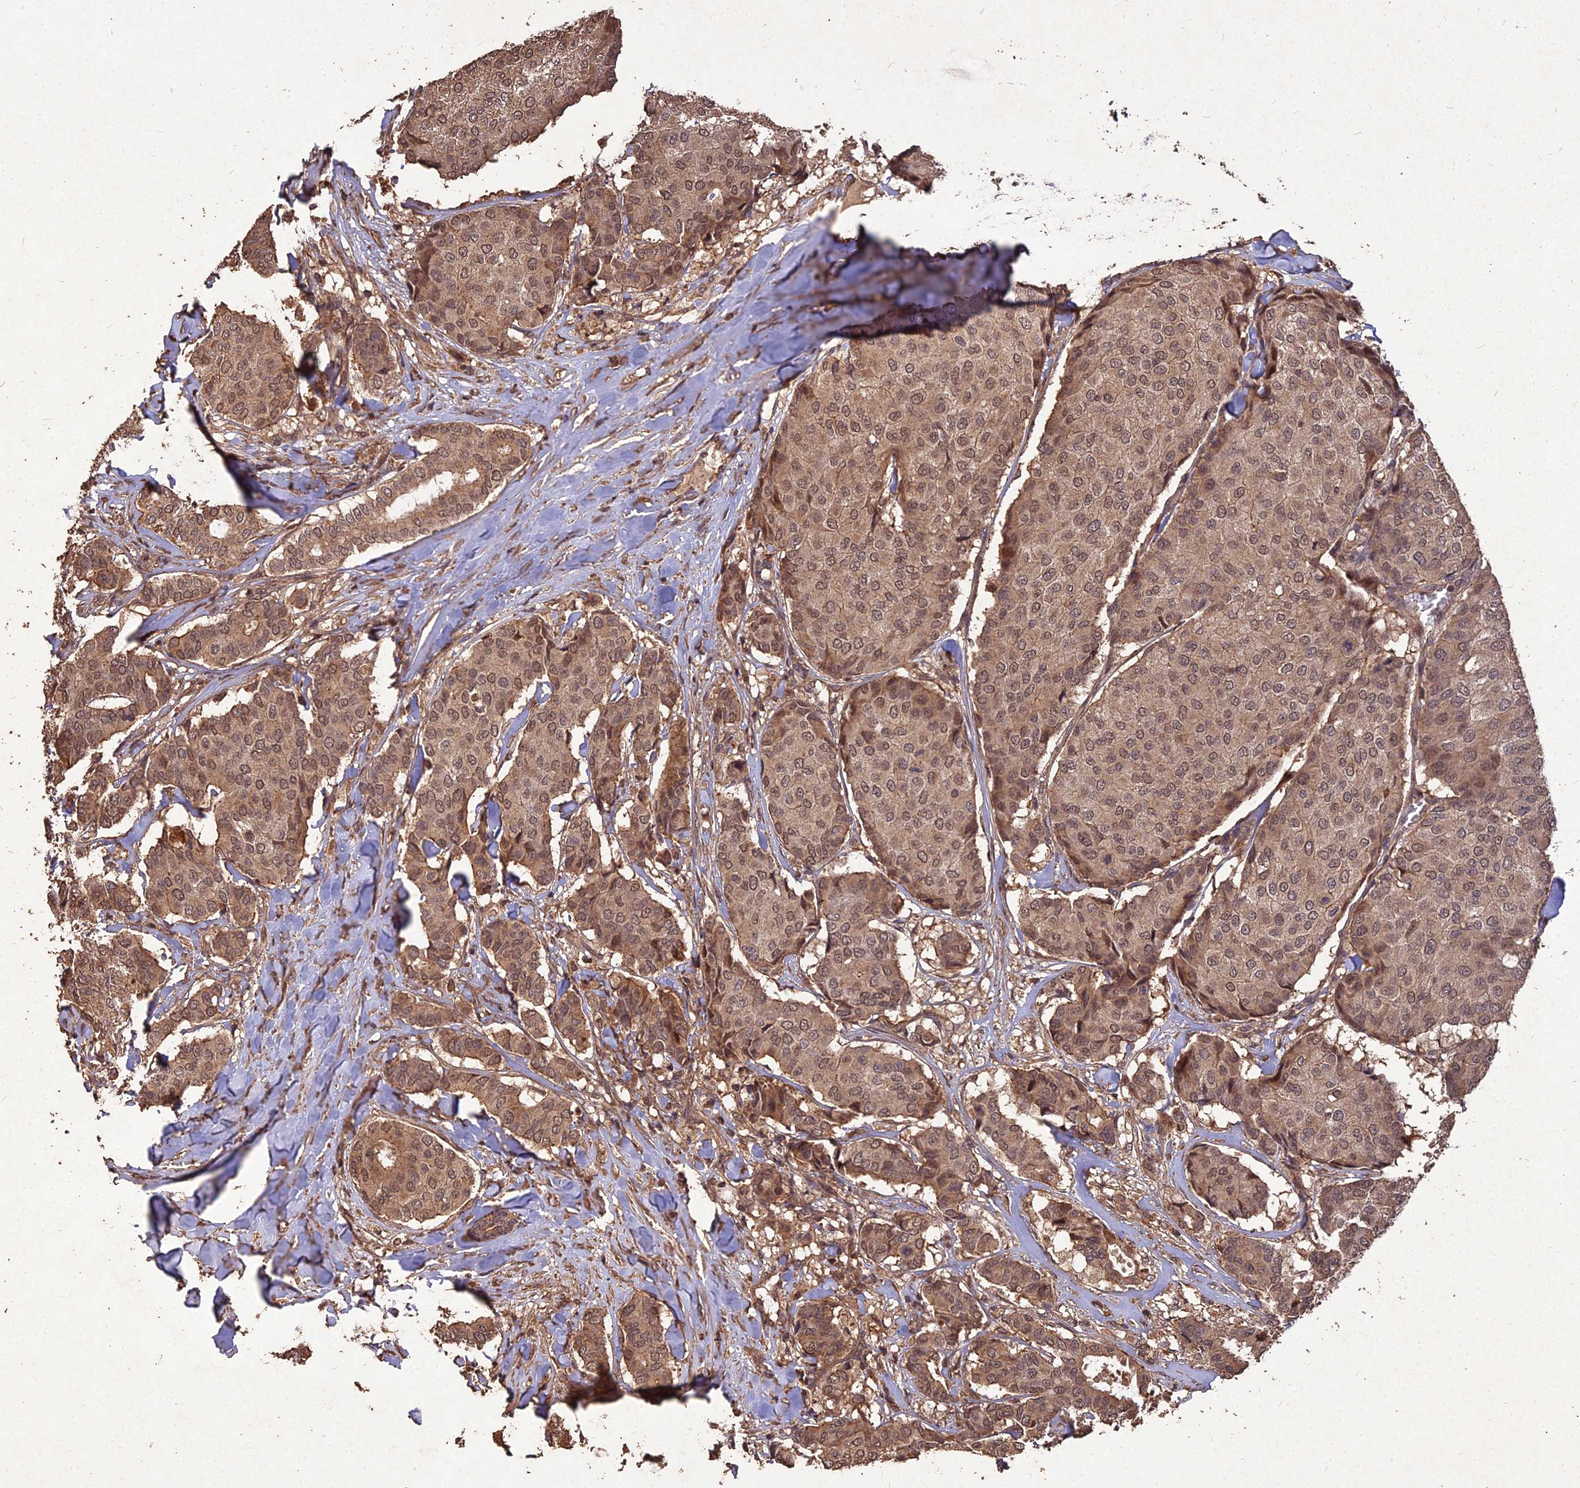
{"staining": {"intensity": "moderate", "quantity": ">75%", "location": "cytoplasmic/membranous,nuclear"}, "tissue": "breast cancer", "cell_type": "Tumor cells", "image_type": "cancer", "snomed": [{"axis": "morphology", "description": "Duct carcinoma"}, {"axis": "topography", "description": "Breast"}], "caption": "Immunohistochemistry (IHC) histopathology image of breast cancer (invasive ductal carcinoma) stained for a protein (brown), which exhibits medium levels of moderate cytoplasmic/membranous and nuclear positivity in approximately >75% of tumor cells.", "gene": "SYMPK", "patient": {"sex": "female", "age": 75}}